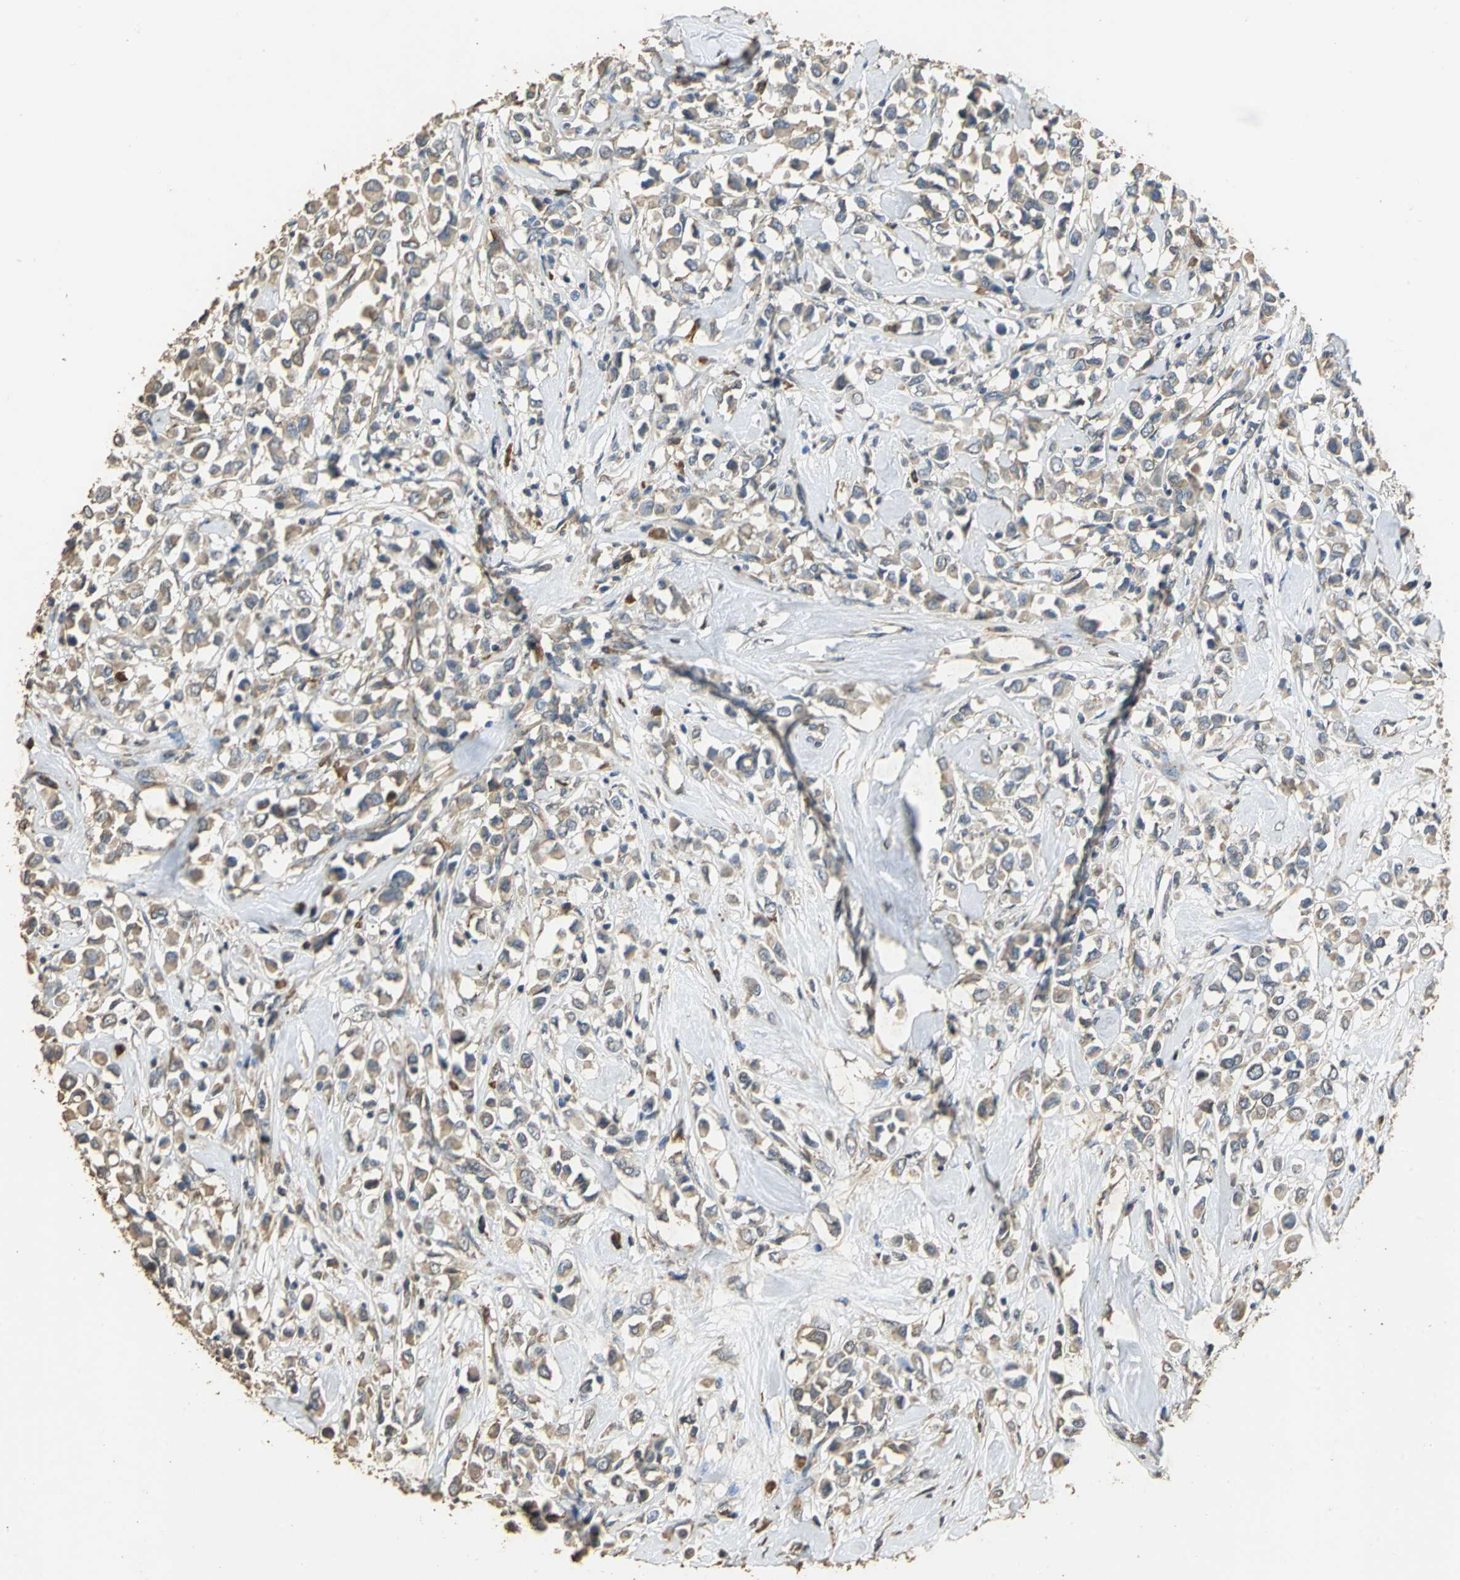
{"staining": {"intensity": "weak", "quantity": ">75%", "location": "cytoplasmic/membranous"}, "tissue": "breast cancer", "cell_type": "Tumor cells", "image_type": "cancer", "snomed": [{"axis": "morphology", "description": "Duct carcinoma"}, {"axis": "topography", "description": "Breast"}], "caption": "The micrograph shows a brown stain indicating the presence of a protein in the cytoplasmic/membranous of tumor cells in breast cancer (invasive ductal carcinoma). (Stains: DAB (3,3'-diaminobenzidine) in brown, nuclei in blue, Microscopy: brightfield microscopy at high magnification).", "gene": "ACSL4", "patient": {"sex": "female", "age": 61}}